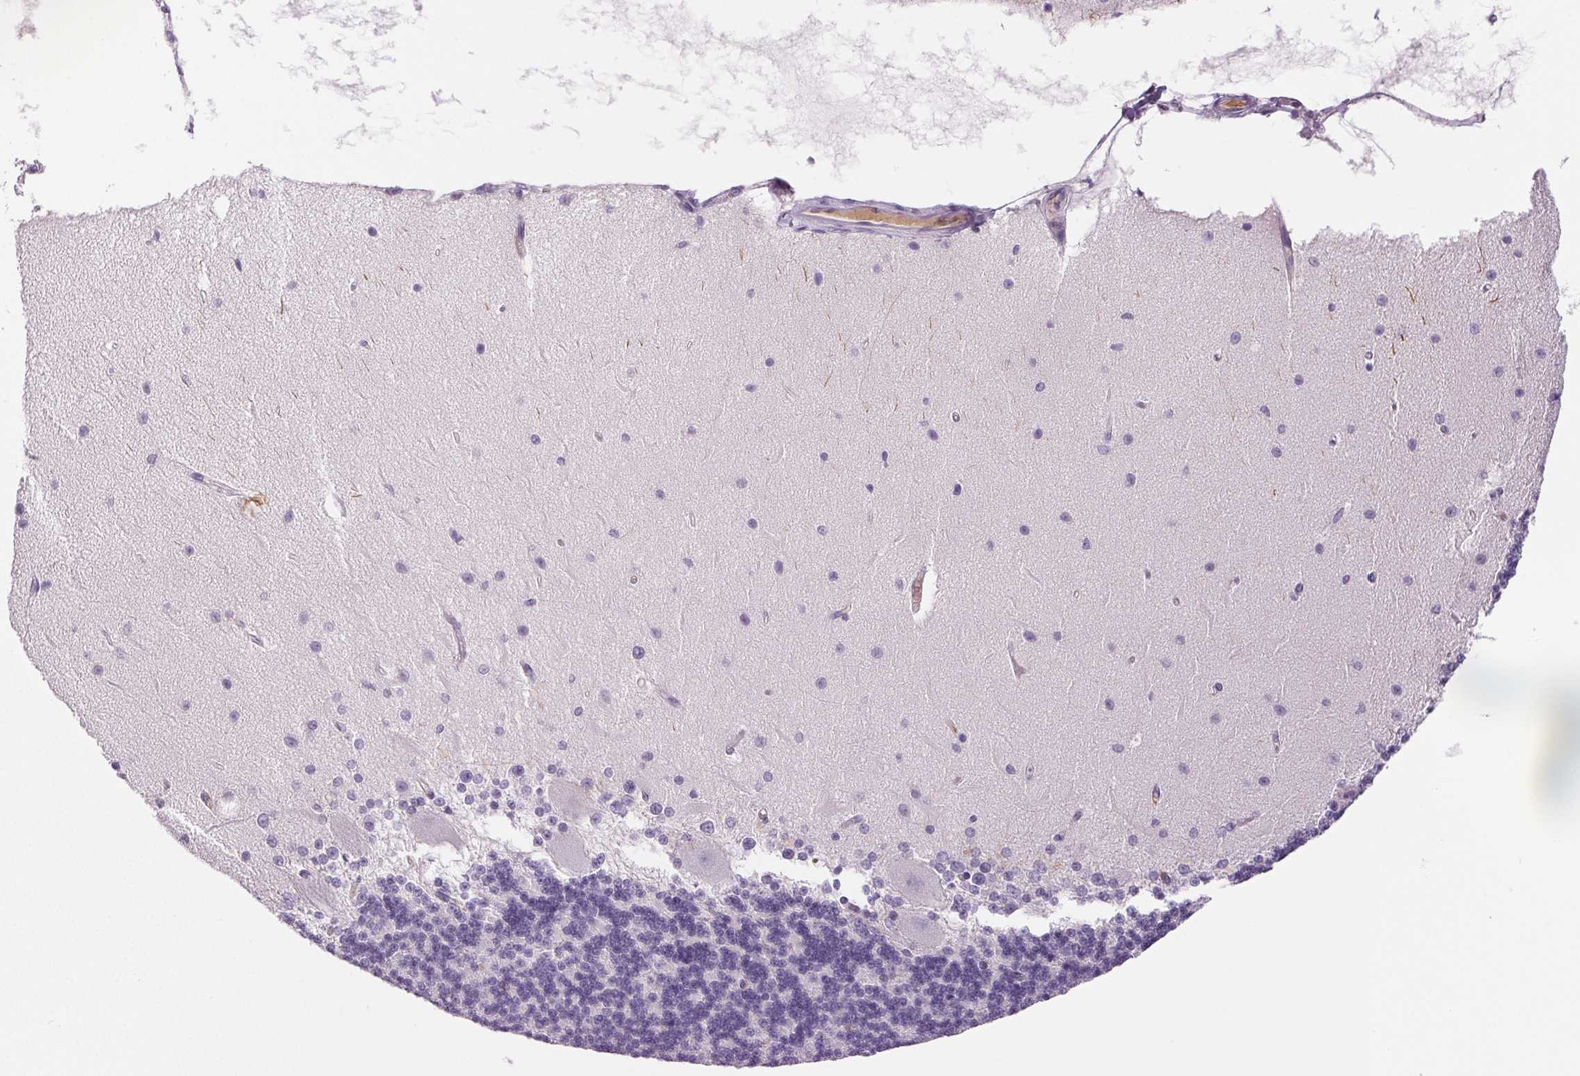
{"staining": {"intensity": "negative", "quantity": "none", "location": "none"}, "tissue": "cerebellum", "cell_type": "Cells in granular layer", "image_type": "normal", "snomed": [{"axis": "morphology", "description": "Normal tissue, NOS"}, {"axis": "topography", "description": "Cerebellum"}], "caption": "Benign cerebellum was stained to show a protein in brown. There is no significant expression in cells in granular layer. The staining was performed using DAB to visualize the protein expression in brown, while the nuclei were stained in blue with hematoxylin (Magnification: 20x).", "gene": "IFIT1B", "patient": {"sex": "female", "age": 54}}